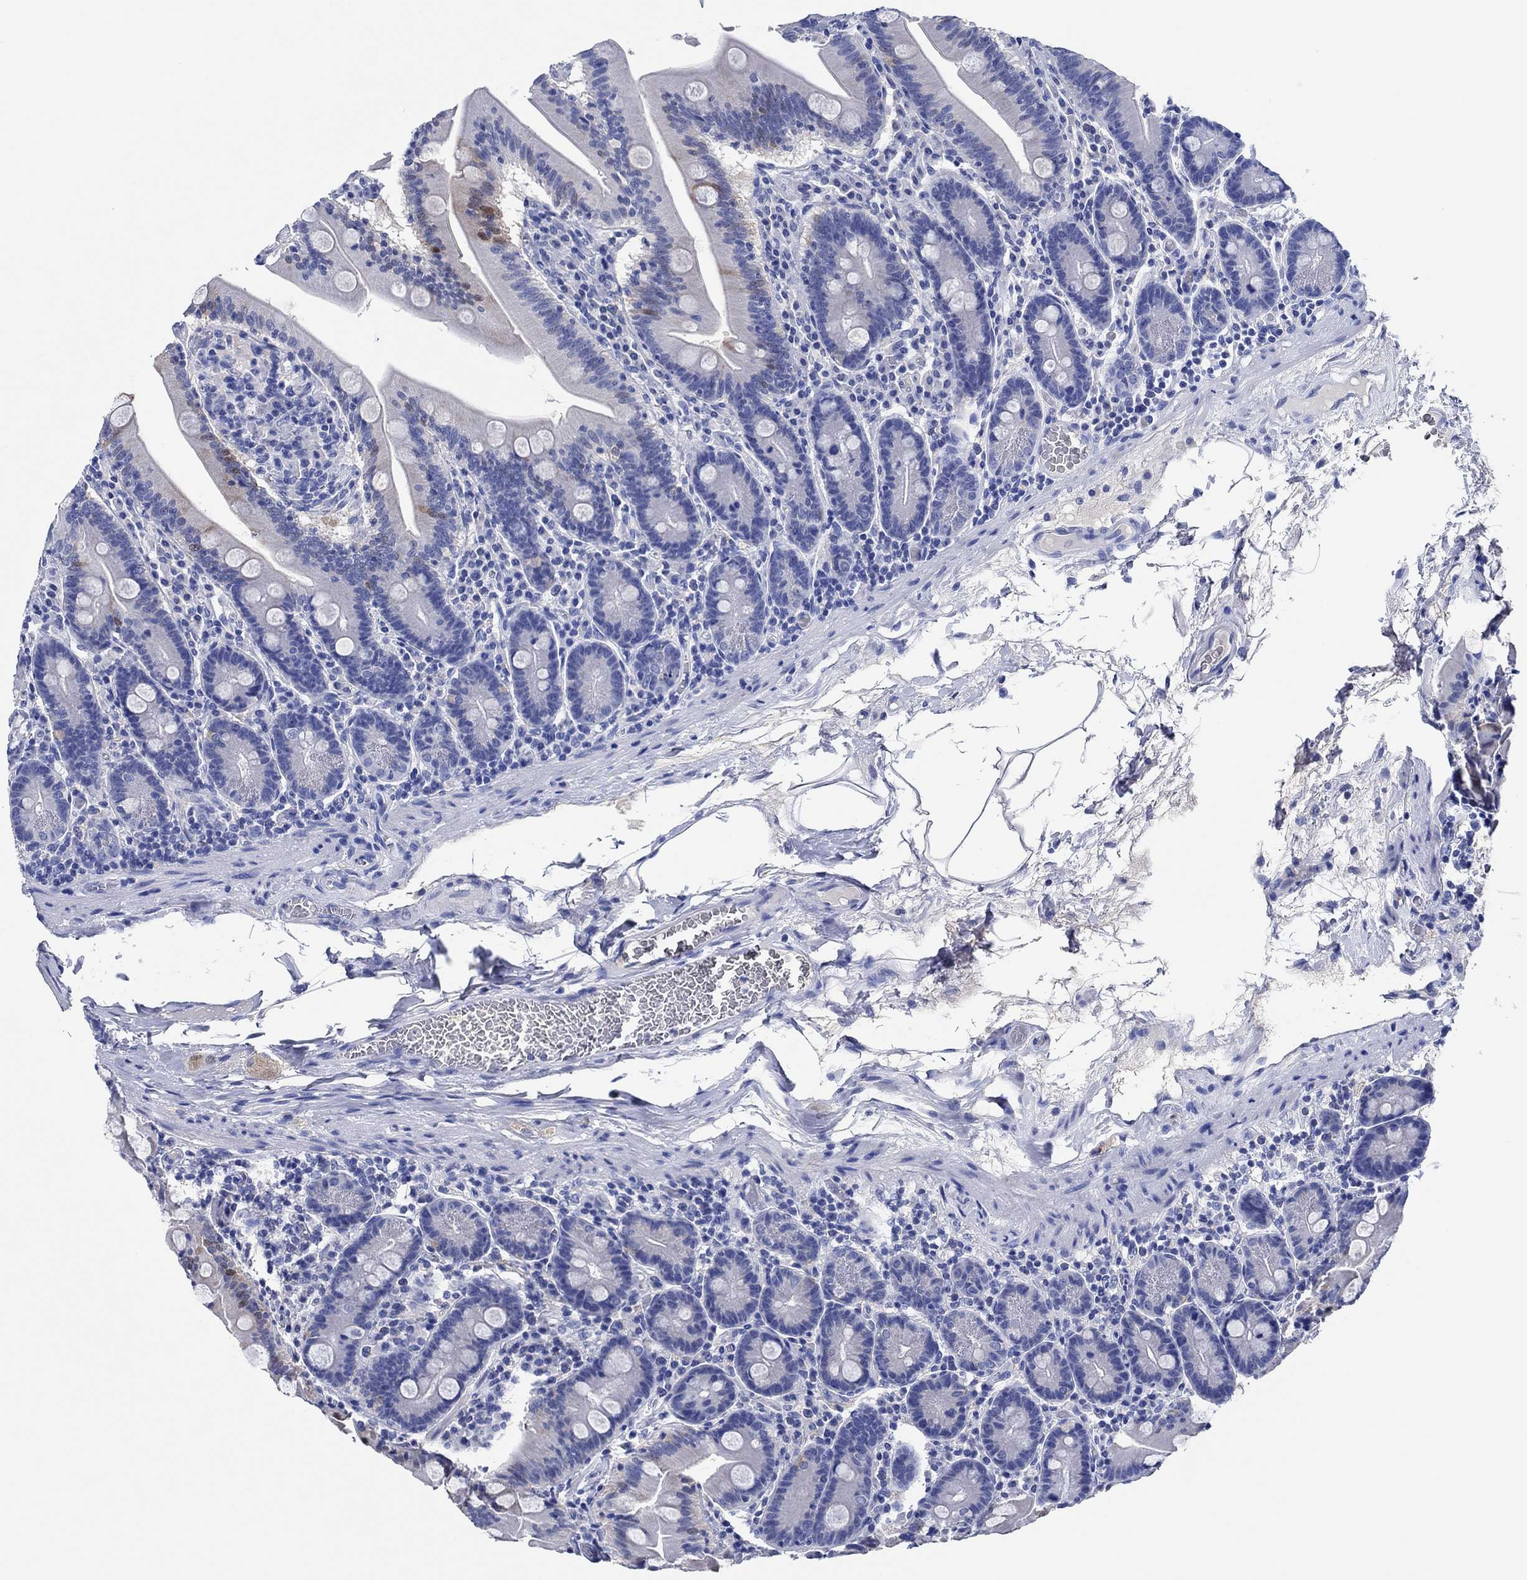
{"staining": {"intensity": "strong", "quantity": "<25%", "location": "cytoplasmic/membranous"}, "tissue": "small intestine", "cell_type": "Glandular cells", "image_type": "normal", "snomed": [{"axis": "morphology", "description": "Normal tissue, NOS"}, {"axis": "topography", "description": "Small intestine"}], "caption": "Glandular cells demonstrate strong cytoplasmic/membranous staining in about <25% of cells in normal small intestine. (brown staining indicates protein expression, while blue staining denotes nuclei).", "gene": "CPNE6", "patient": {"sex": "male", "age": 37}}